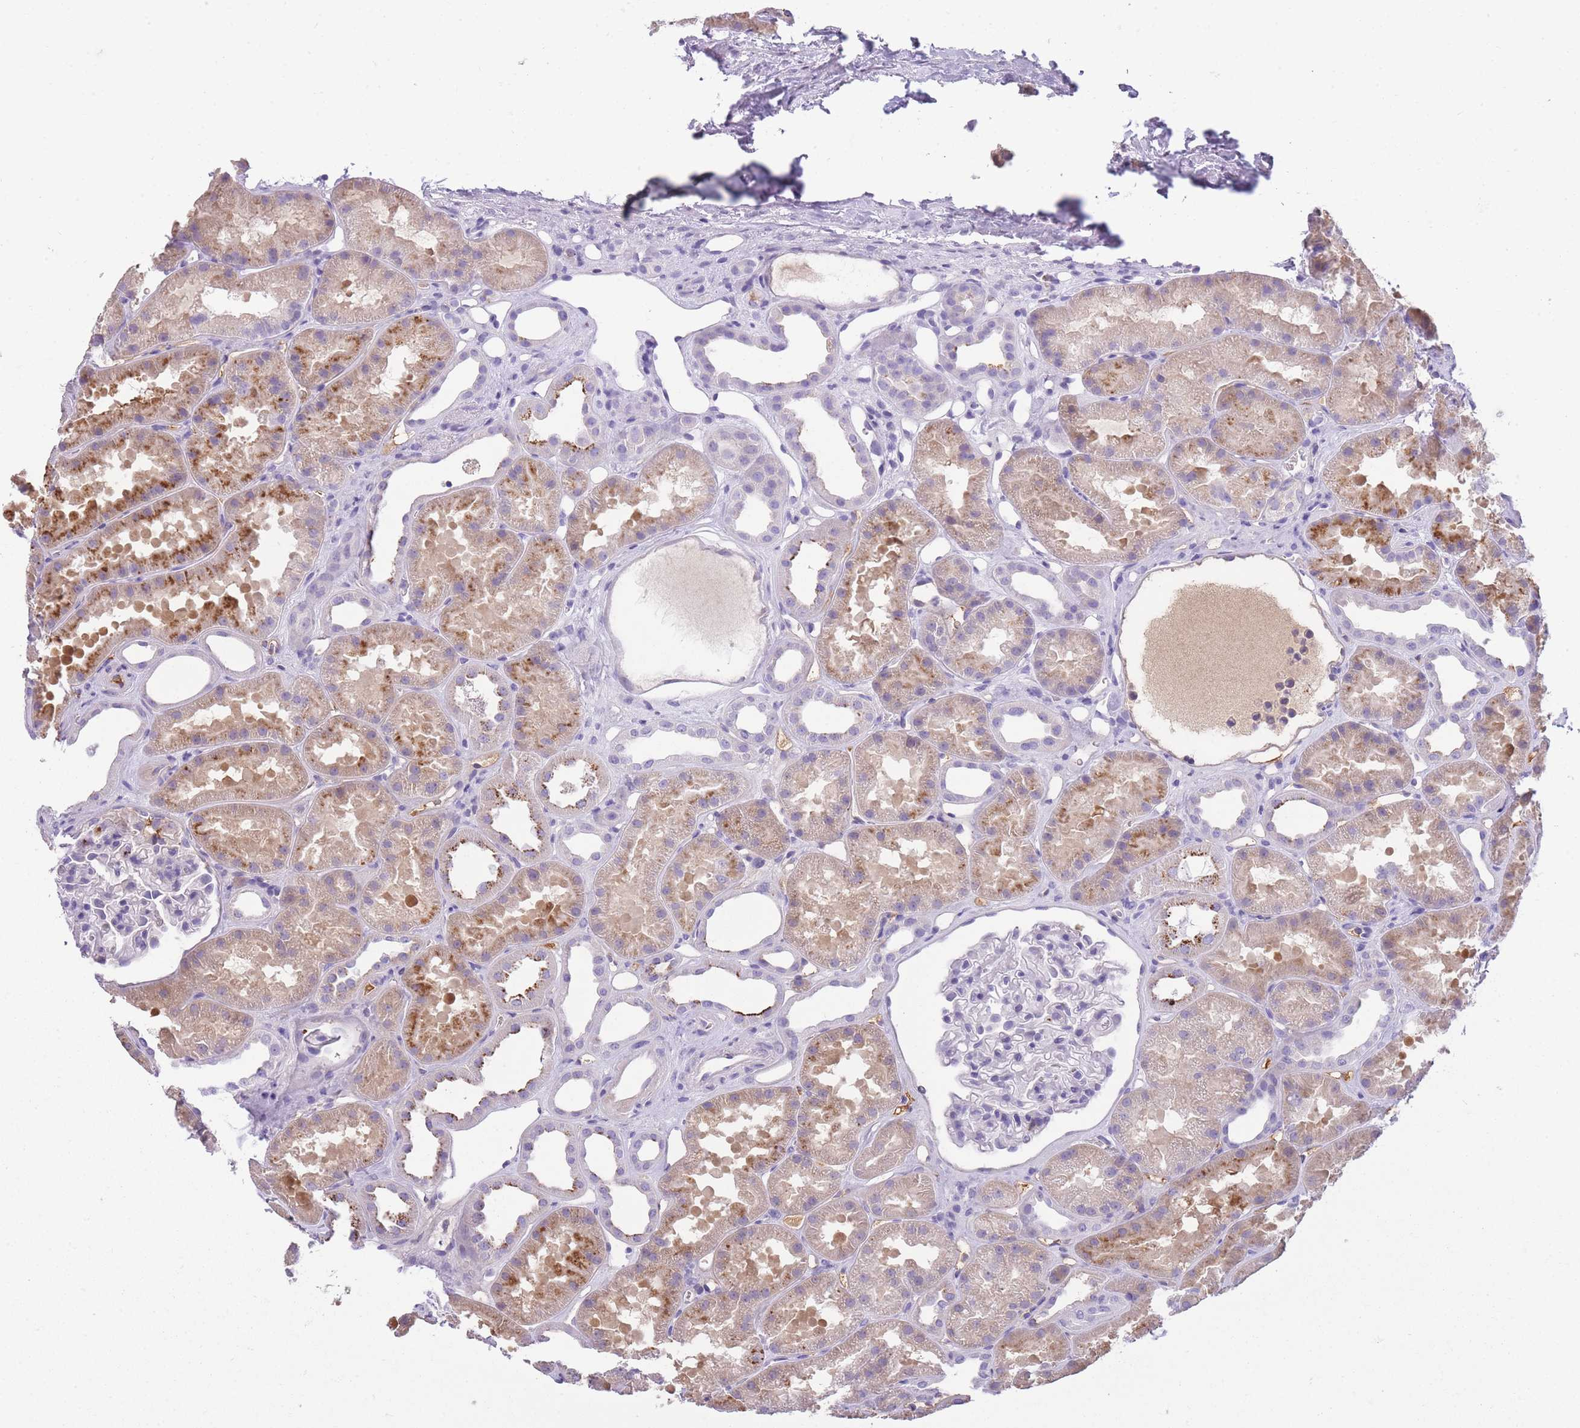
{"staining": {"intensity": "negative", "quantity": "none", "location": "none"}, "tissue": "kidney", "cell_type": "Cells in glomeruli", "image_type": "normal", "snomed": [{"axis": "morphology", "description": "Normal tissue, NOS"}, {"axis": "topography", "description": "Kidney"}], "caption": "A high-resolution photomicrograph shows immunohistochemistry (IHC) staining of benign kidney, which shows no significant expression in cells in glomeruli. (DAB (3,3'-diaminobenzidine) immunohistochemistry (IHC) visualized using brightfield microscopy, high magnification).", "gene": "GNAT1", "patient": {"sex": "male", "age": 61}}